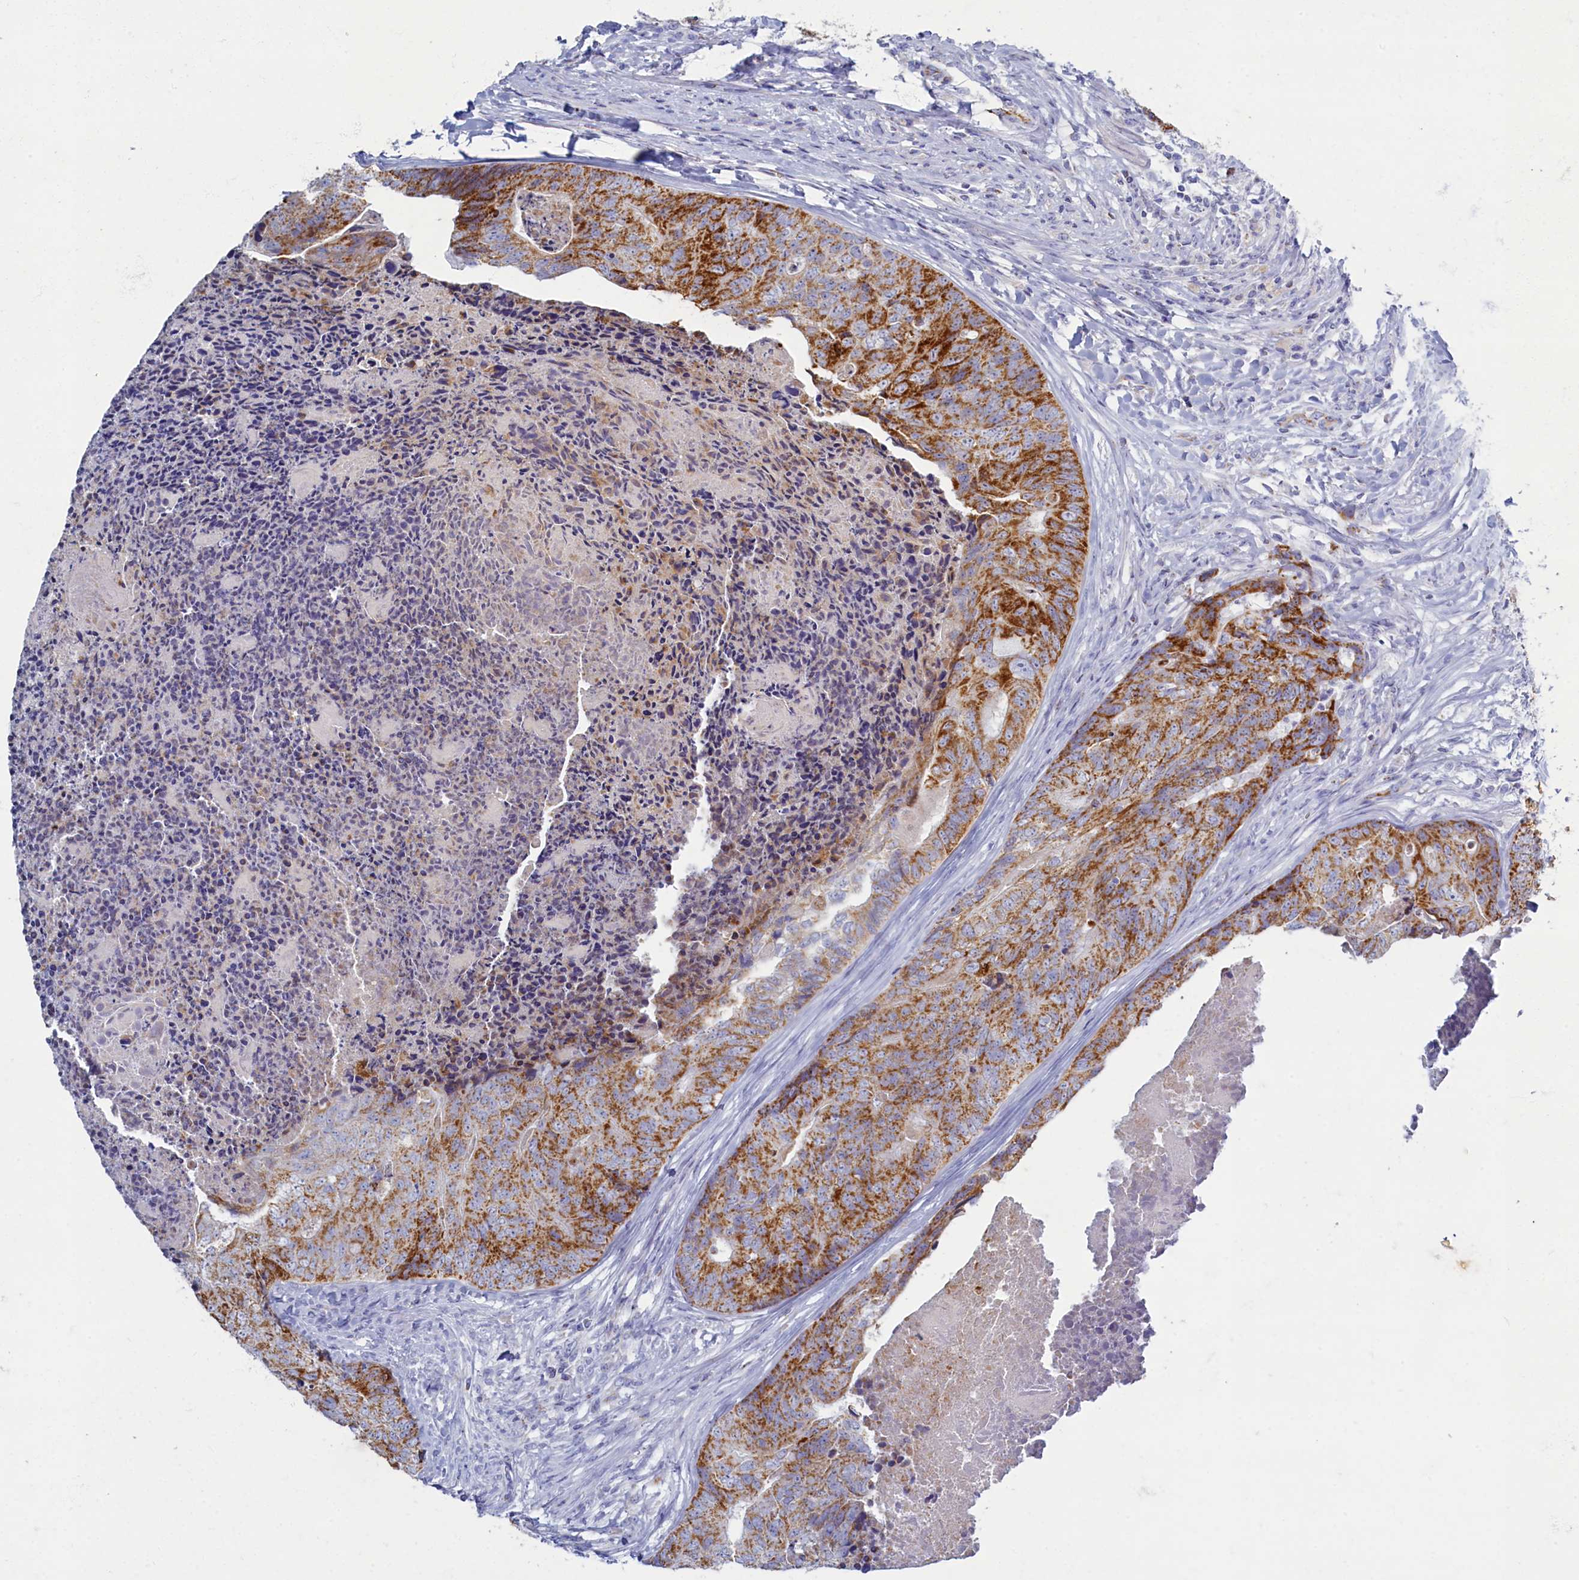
{"staining": {"intensity": "strong", "quantity": ">75%", "location": "cytoplasmic/membranous"}, "tissue": "colorectal cancer", "cell_type": "Tumor cells", "image_type": "cancer", "snomed": [{"axis": "morphology", "description": "Adenocarcinoma, NOS"}, {"axis": "topography", "description": "Colon"}], "caption": "Colorectal cancer (adenocarcinoma) was stained to show a protein in brown. There is high levels of strong cytoplasmic/membranous expression in about >75% of tumor cells.", "gene": "OCIAD2", "patient": {"sex": "female", "age": 67}}